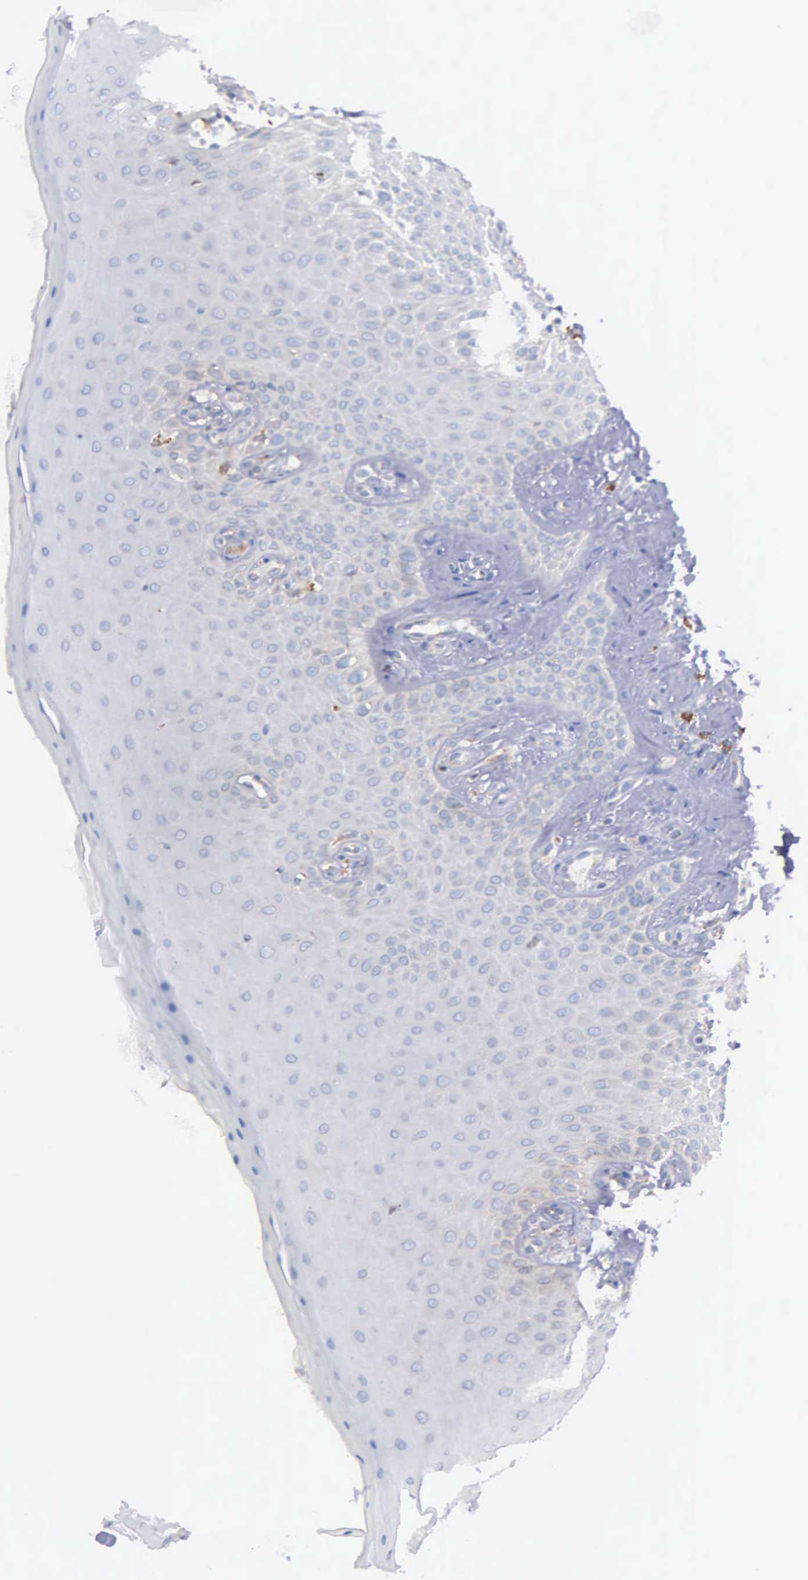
{"staining": {"intensity": "negative", "quantity": "none", "location": "none"}, "tissue": "oral mucosa", "cell_type": "Squamous epithelial cells", "image_type": "normal", "snomed": [{"axis": "morphology", "description": "Normal tissue, NOS"}, {"axis": "topography", "description": "Oral tissue"}], "caption": "The IHC image has no significant positivity in squamous epithelial cells of oral mucosa. (DAB immunohistochemistry, high magnification).", "gene": "ZC3H12B", "patient": {"sex": "male", "age": 69}}